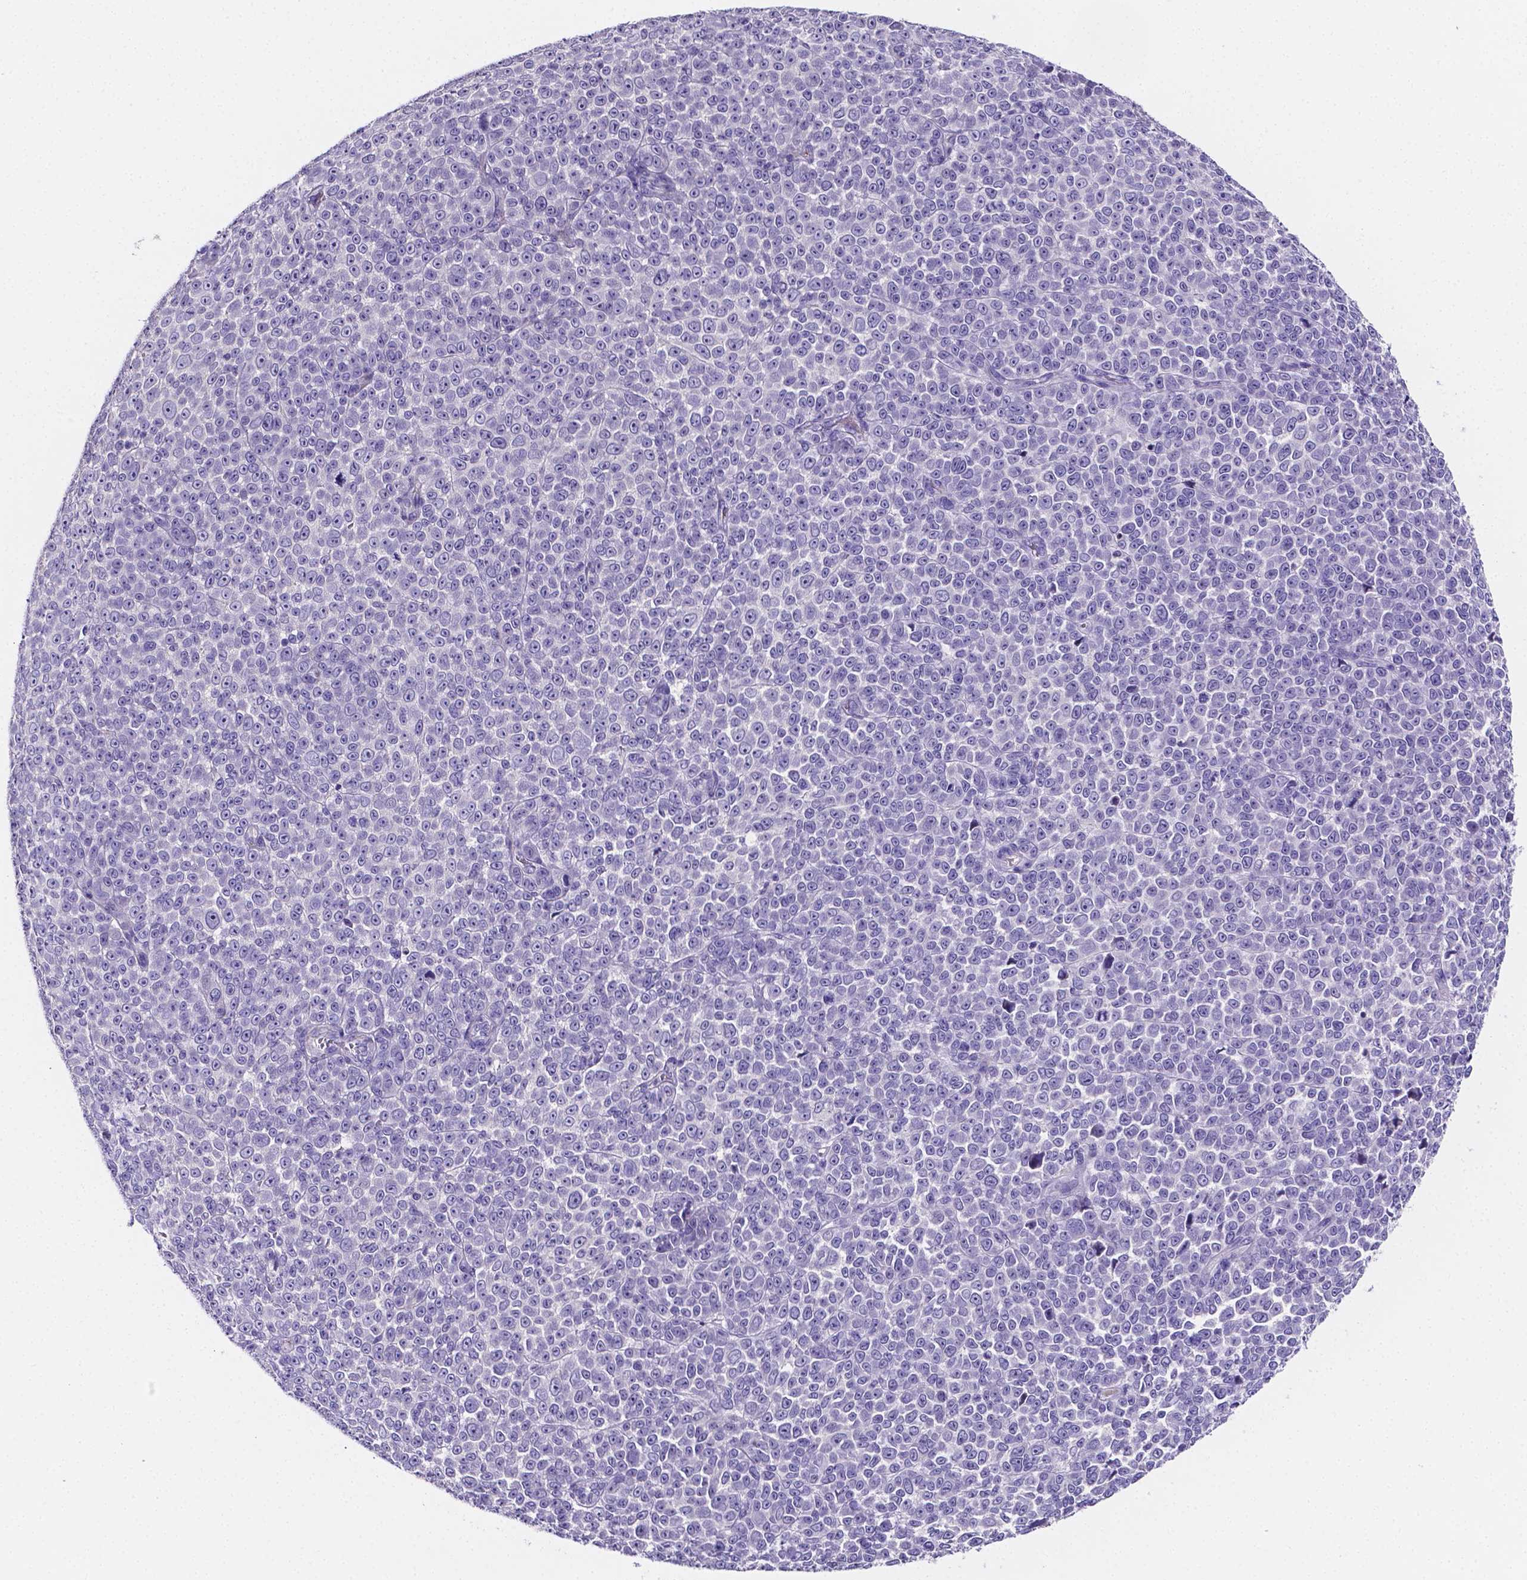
{"staining": {"intensity": "negative", "quantity": "none", "location": "none"}, "tissue": "melanoma", "cell_type": "Tumor cells", "image_type": "cancer", "snomed": [{"axis": "morphology", "description": "Malignant melanoma, NOS"}, {"axis": "topography", "description": "Skin"}], "caption": "Histopathology image shows no protein expression in tumor cells of melanoma tissue.", "gene": "NRGN", "patient": {"sex": "female", "age": 95}}